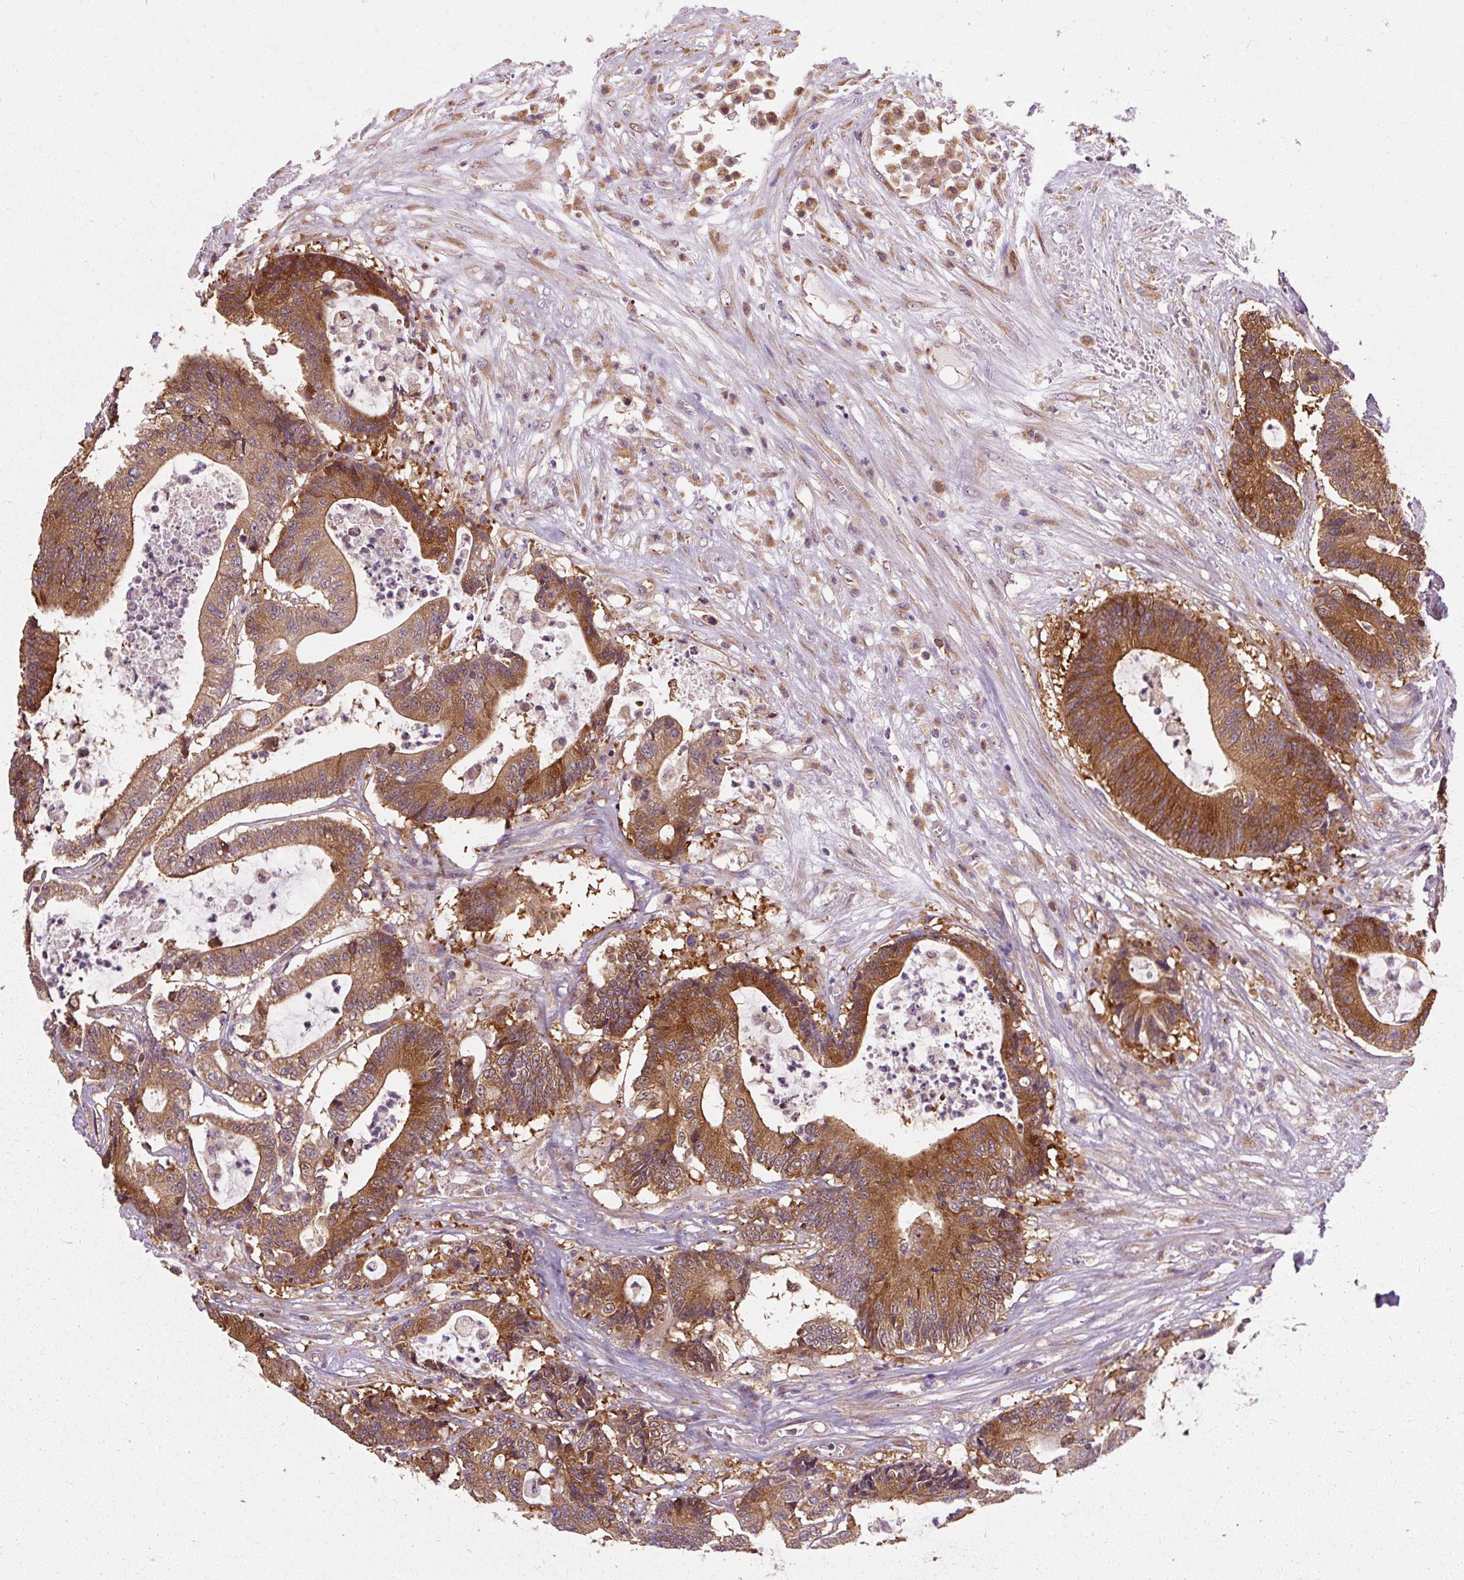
{"staining": {"intensity": "moderate", "quantity": ">75%", "location": "cytoplasmic/membranous"}, "tissue": "colorectal cancer", "cell_type": "Tumor cells", "image_type": "cancer", "snomed": [{"axis": "morphology", "description": "Adenocarcinoma, NOS"}, {"axis": "topography", "description": "Colon"}], "caption": "IHC of colorectal cancer (adenocarcinoma) shows medium levels of moderate cytoplasmic/membranous positivity in about >75% of tumor cells.", "gene": "TBC1D4", "patient": {"sex": "female", "age": 84}}